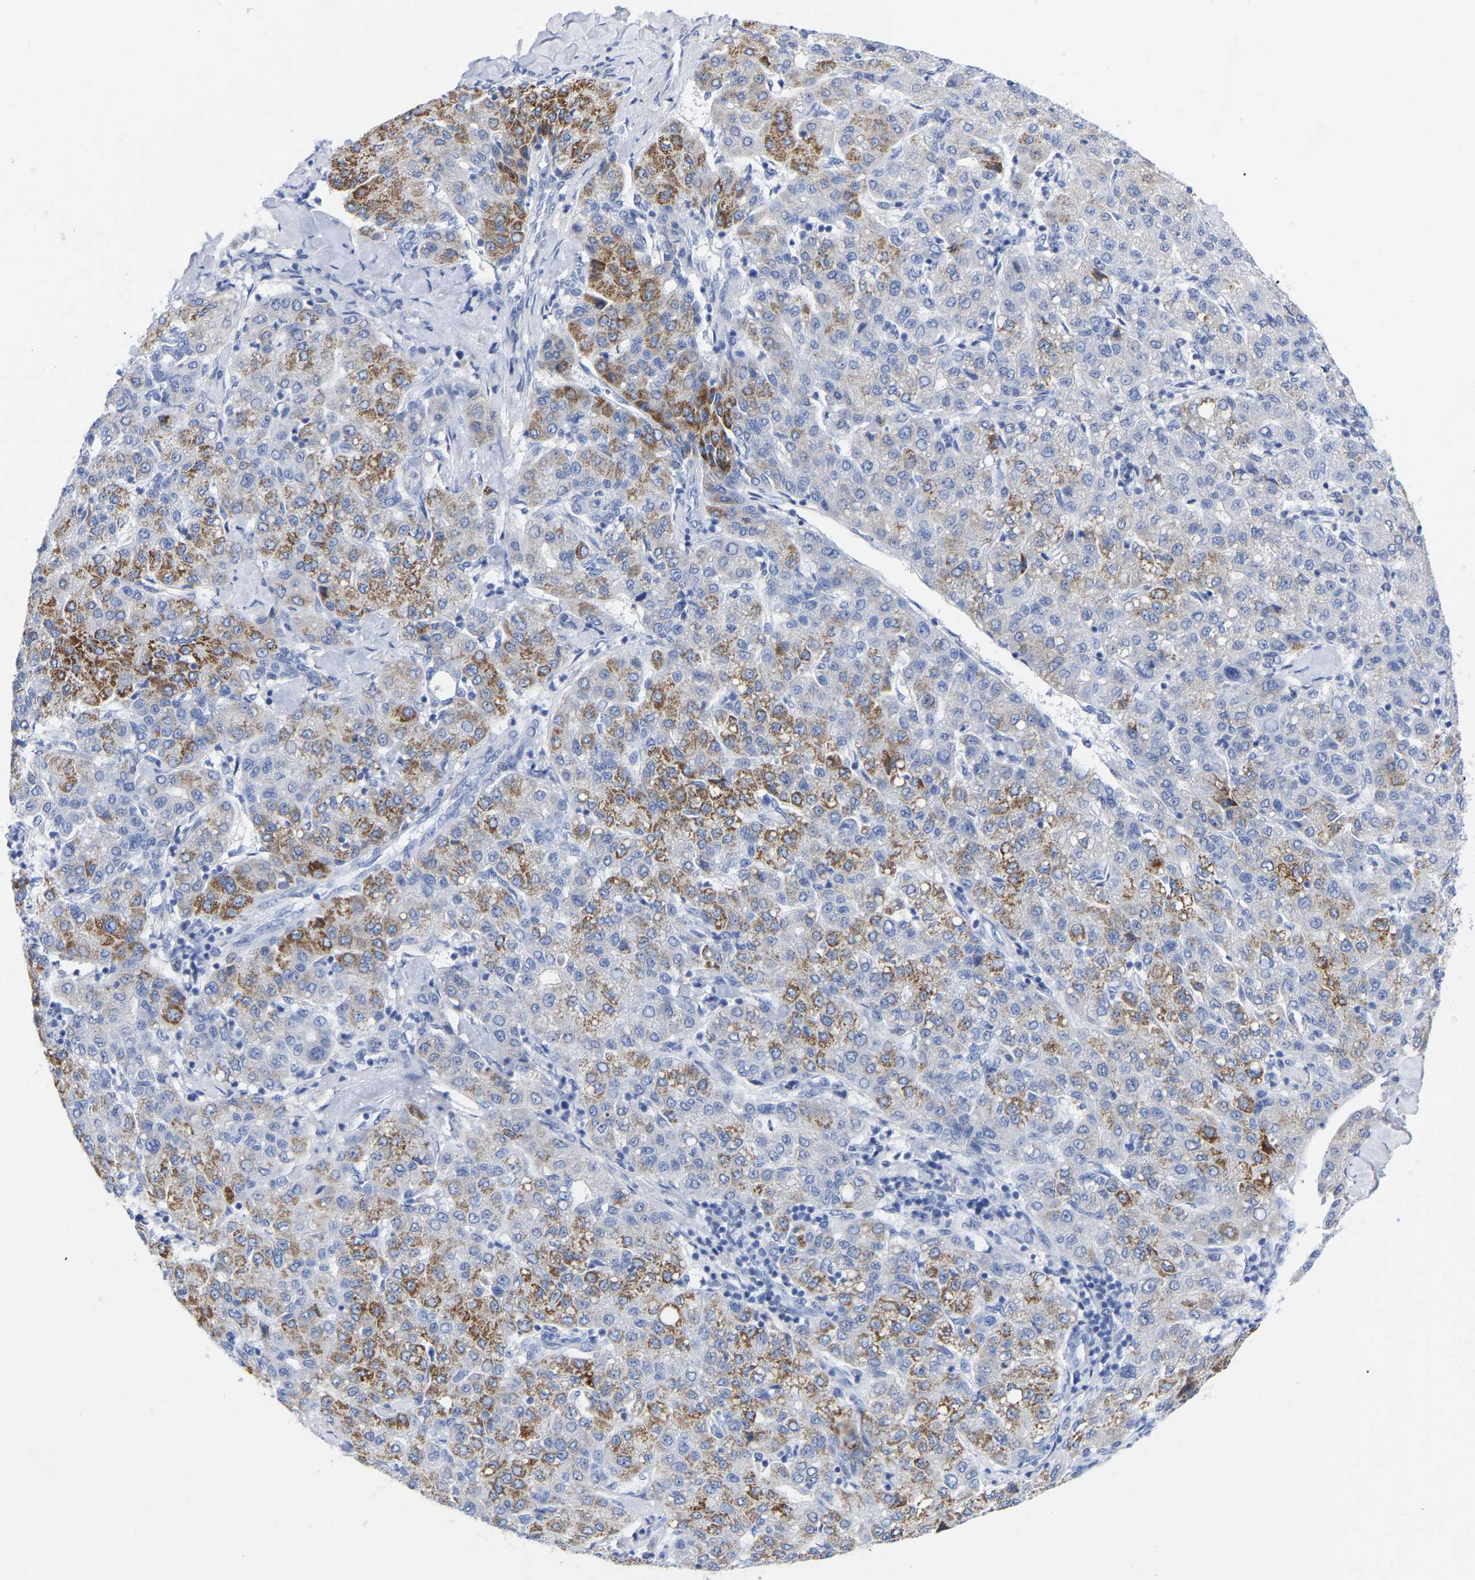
{"staining": {"intensity": "moderate", "quantity": "25%-75%", "location": "cytoplasmic/membranous"}, "tissue": "liver cancer", "cell_type": "Tumor cells", "image_type": "cancer", "snomed": [{"axis": "morphology", "description": "Carcinoma, Hepatocellular, NOS"}, {"axis": "topography", "description": "Liver"}], "caption": "Hepatocellular carcinoma (liver) tissue exhibits moderate cytoplasmic/membranous positivity in about 25%-75% of tumor cells, visualized by immunohistochemistry.", "gene": "ZNF629", "patient": {"sex": "male", "age": 65}}